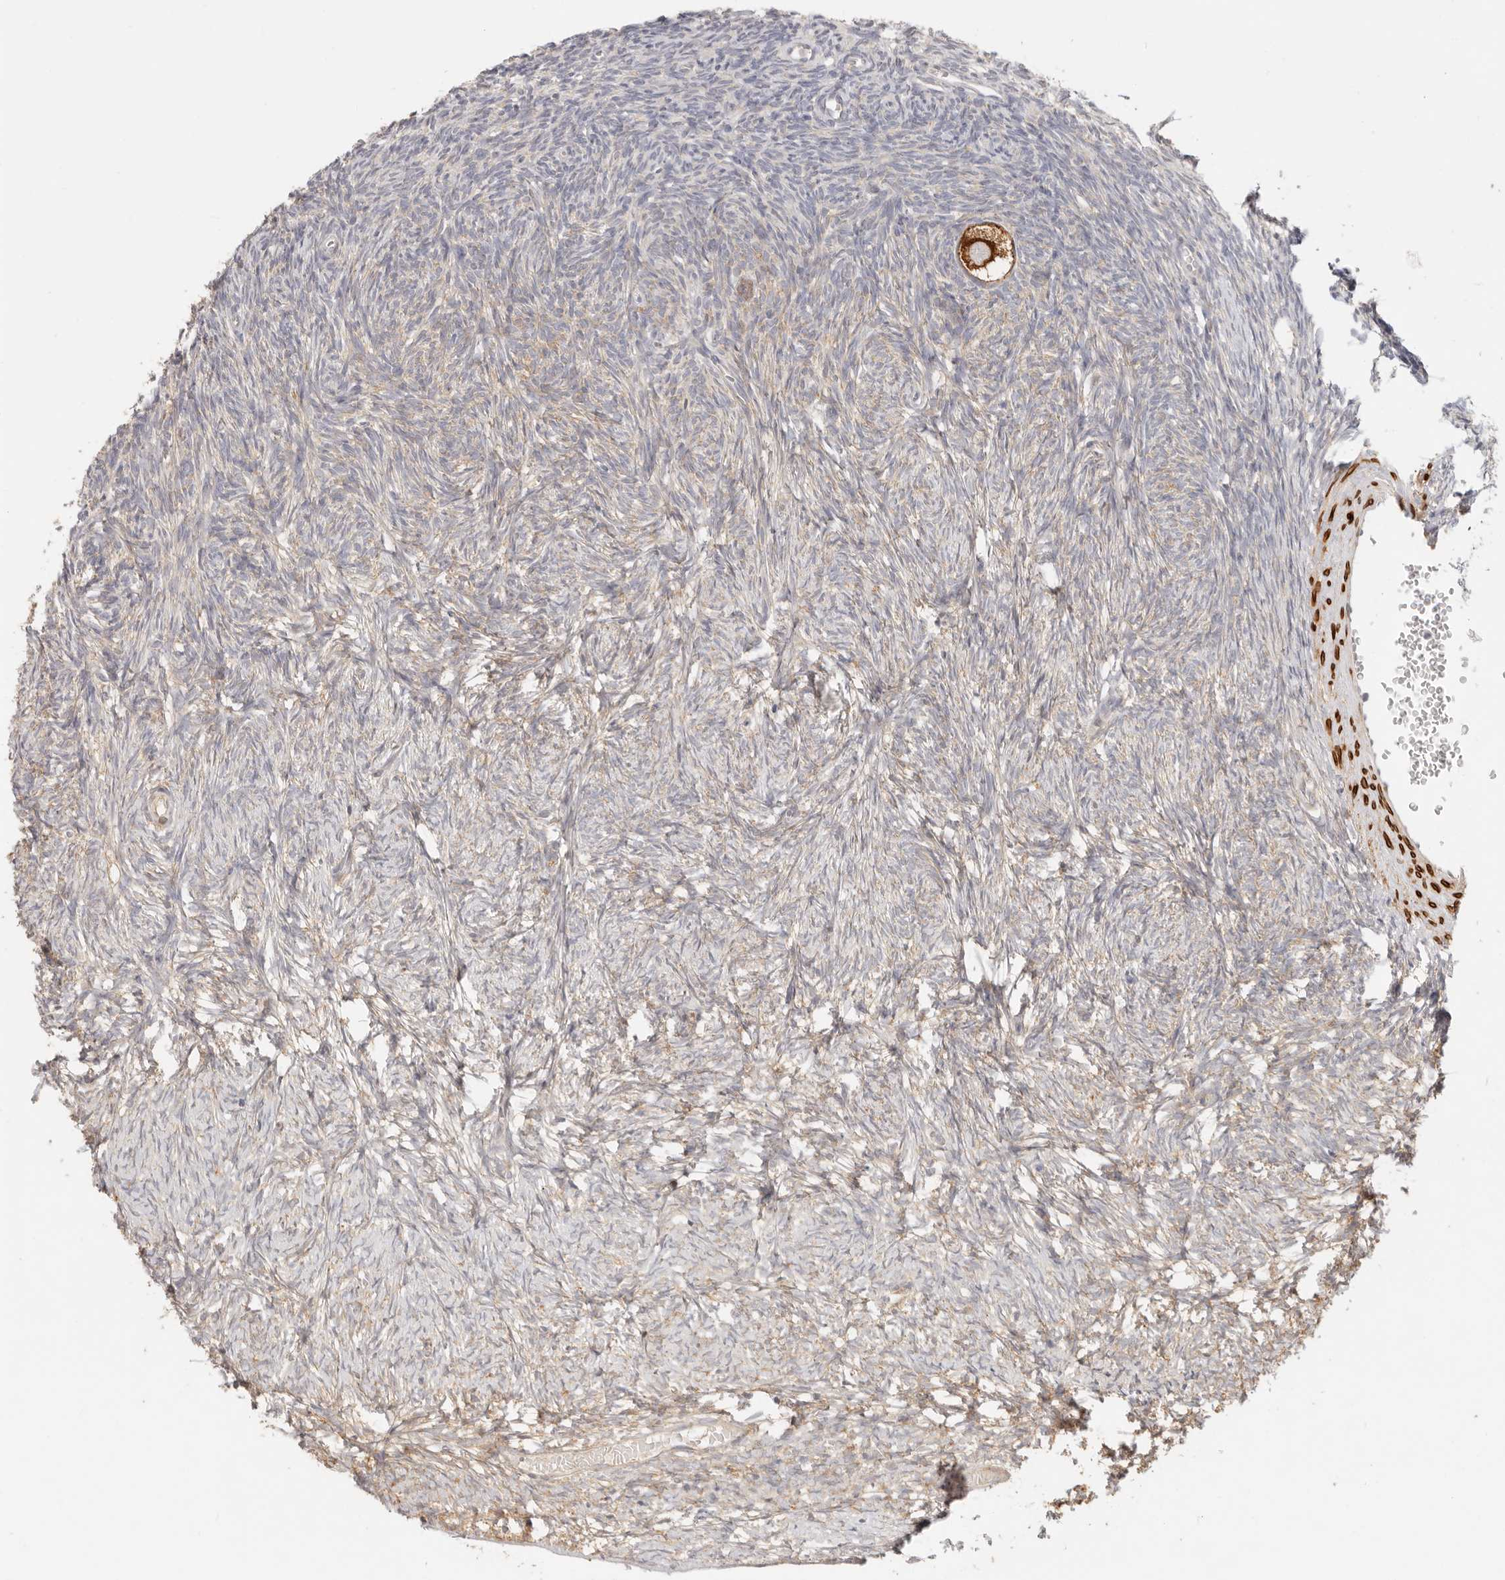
{"staining": {"intensity": "strong", "quantity": ">75%", "location": "cytoplasmic/membranous"}, "tissue": "ovary", "cell_type": "Follicle cells", "image_type": "normal", "snomed": [{"axis": "morphology", "description": "Normal tissue, NOS"}, {"axis": "topography", "description": "Ovary"}], "caption": "Immunohistochemical staining of normal ovary reveals high levels of strong cytoplasmic/membranous expression in about >75% of follicle cells.", "gene": "PABPC4", "patient": {"sex": "female", "age": 34}}